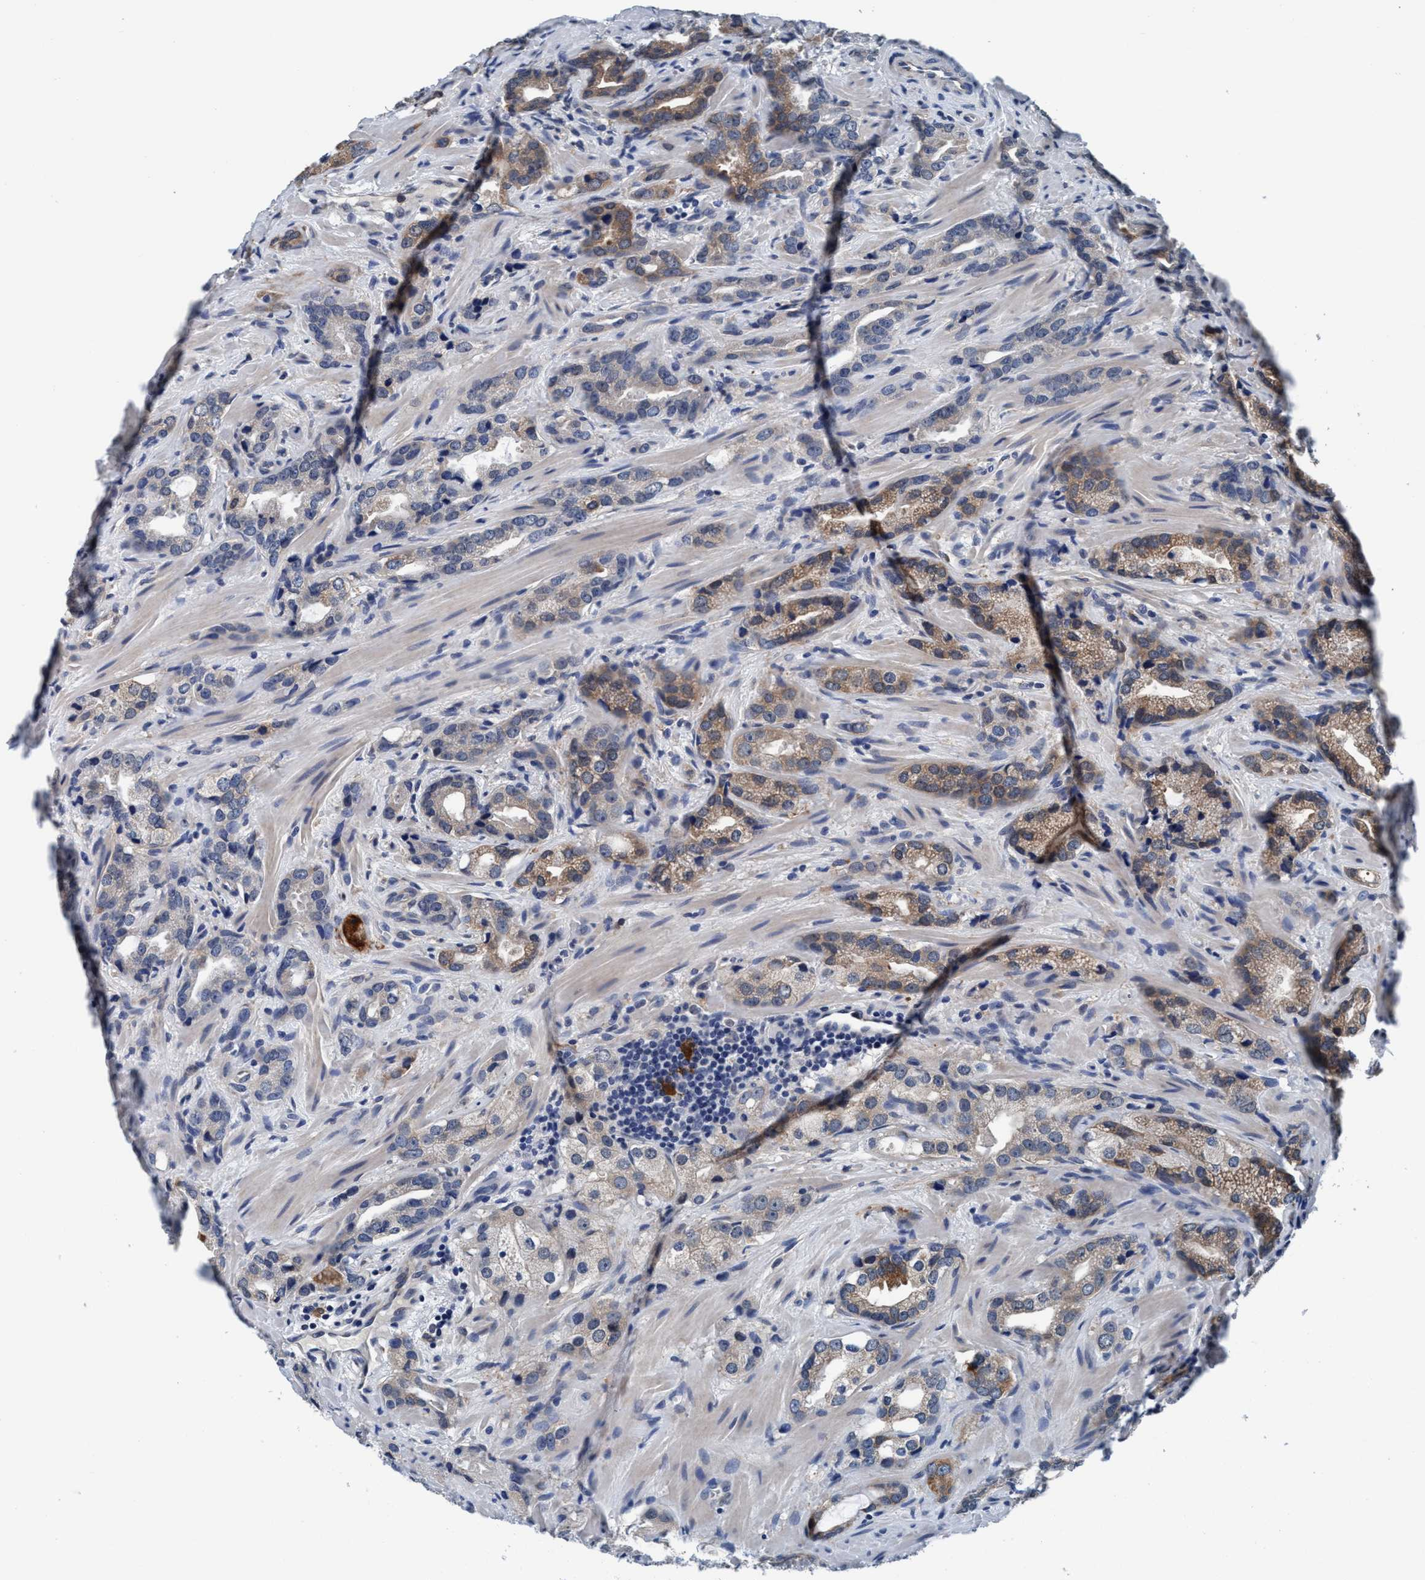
{"staining": {"intensity": "moderate", "quantity": "25%-75%", "location": "cytoplasmic/membranous"}, "tissue": "prostate cancer", "cell_type": "Tumor cells", "image_type": "cancer", "snomed": [{"axis": "morphology", "description": "Adenocarcinoma, High grade"}, {"axis": "topography", "description": "Prostate"}], "caption": "Protein analysis of adenocarcinoma (high-grade) (prostate) tissue demonstrates moderate cytoplasmic/membranous staining in about 25%-75% of tumor cells.", "gene": "TMEM94", "patient": {"sex": "male", "age": 63}}